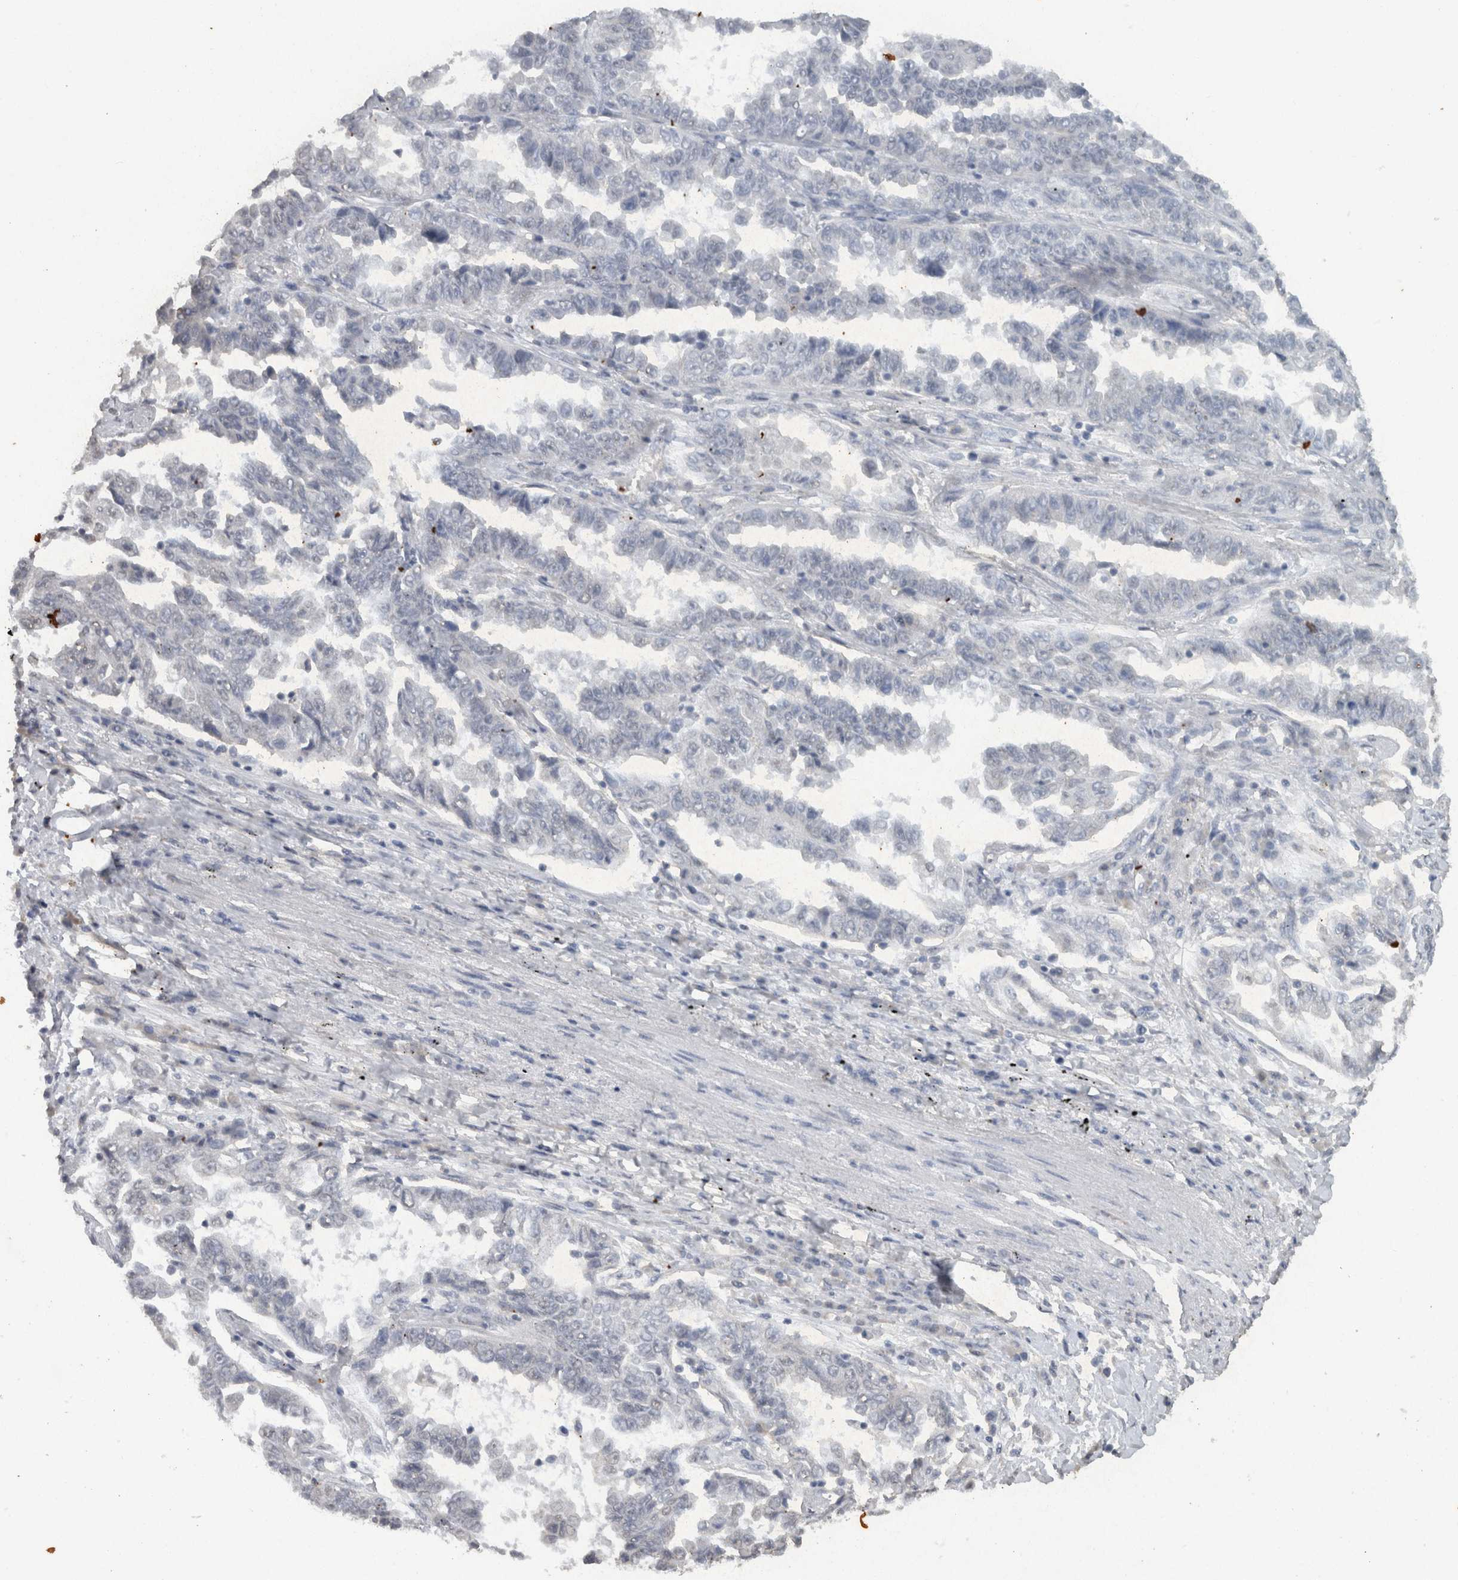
{"staining": {"intensity": "negative", "quantity": "none", "location": "none"}, "tissue": "lung cancer", "cell_type": "Tumor cells", "image_type": "cancer", "snomed": [{"axis": "morphology", "description": "Adenocarcinoma, NOS"}, {"axis": "topography", "description": "Lung"}], "caption": "IHC of lung cancer exhibits no staining in tumor cells.", "gene": "HAND2", "patient": {"sex": "female", "age": 51}}